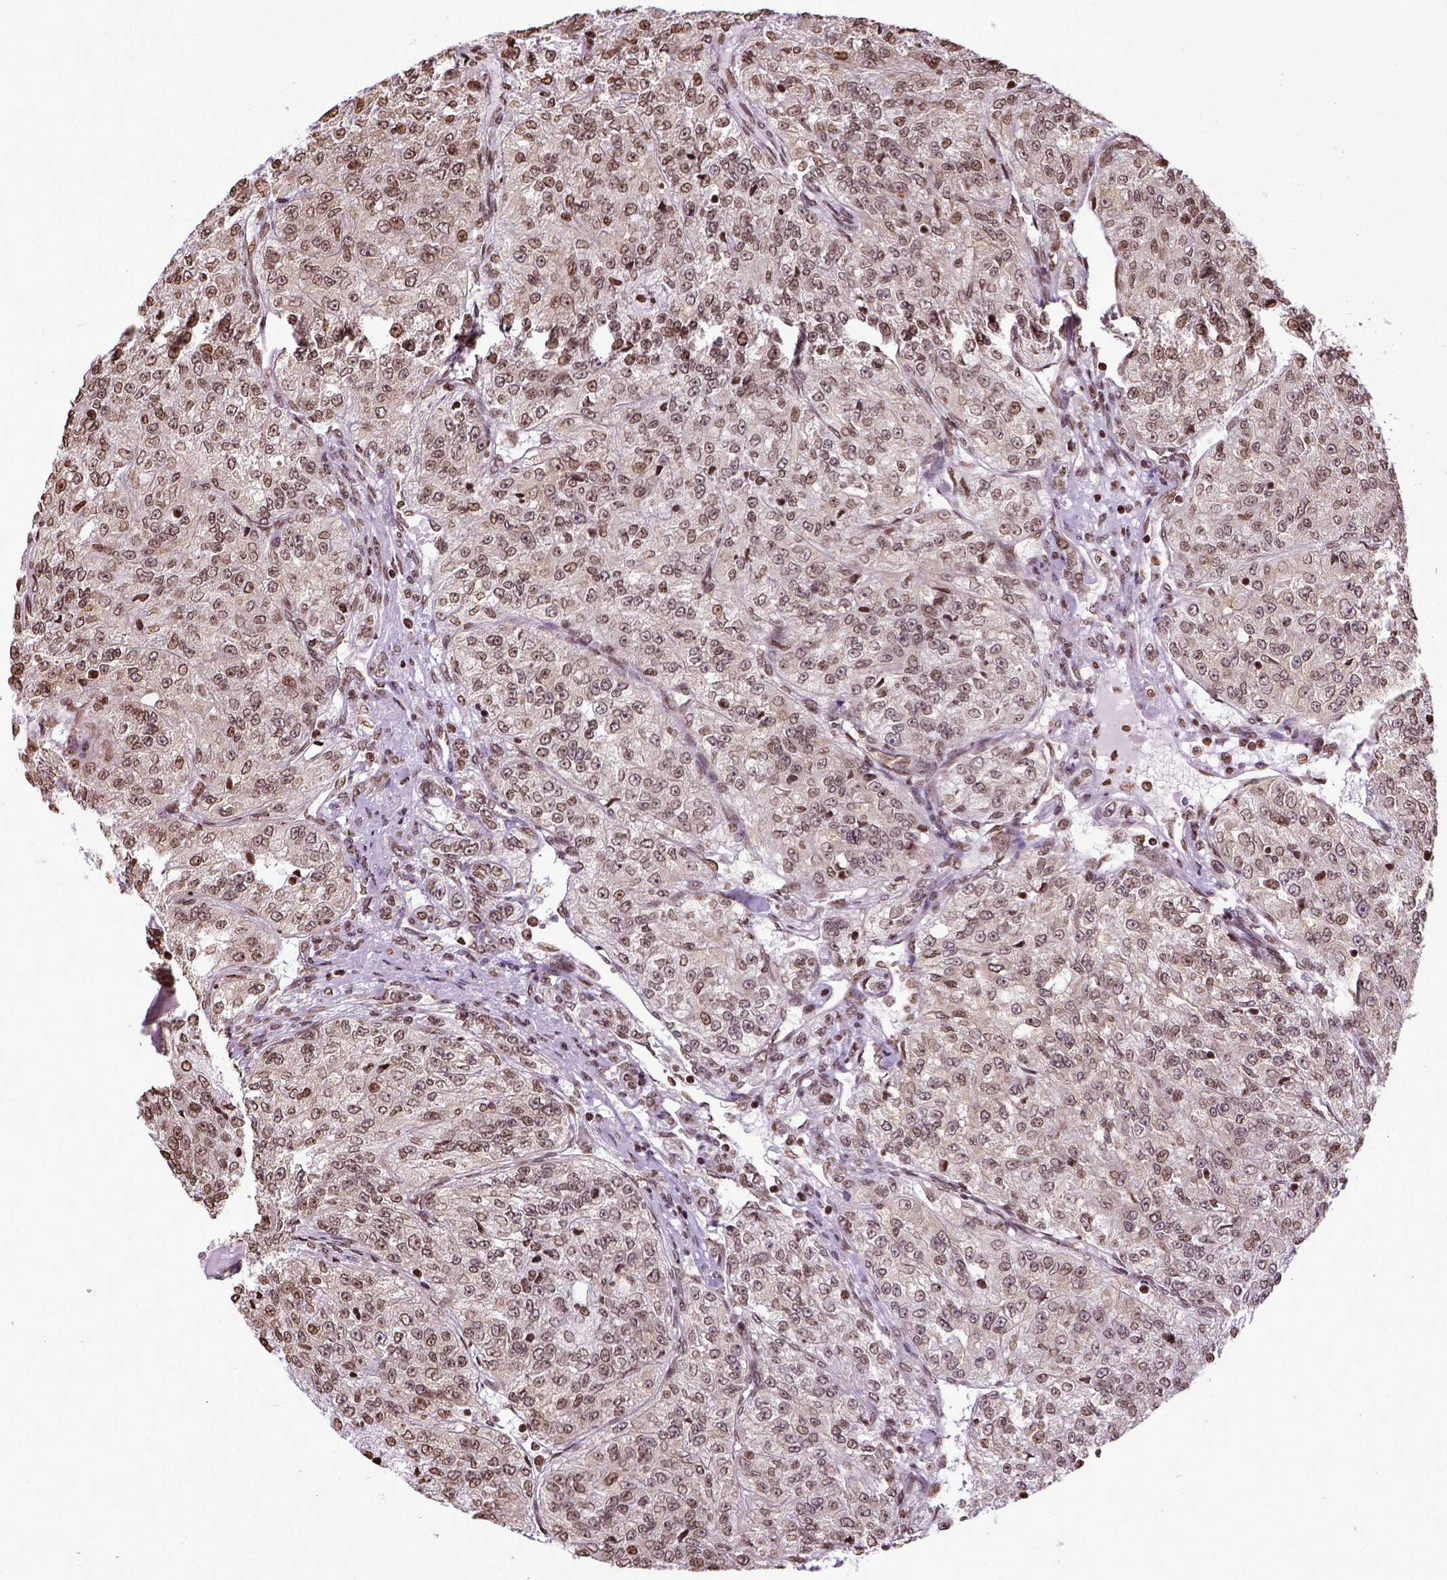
{"staining": {"intensity": "moderate", "quantity": ">75%", "location": "nuclear"}, "tissue": "renal cancer", "cell_type": "Tumor cells", "image_type": "cancer", "snomed": [{"axis": "morphology", "description": "Adenocarcinoma, NOS"}, {"axis": "topography", "description": "Kidney"}], "caption": "A brown stain highlights moderate nuclear staining of a protein in renal cancer (adenocarcinoma) tumor cells. (DAB IHC with brightfield microscopy, high magnification).", "gene": "ZNF75D", "patient": {"sex": "female", "age": 63}}